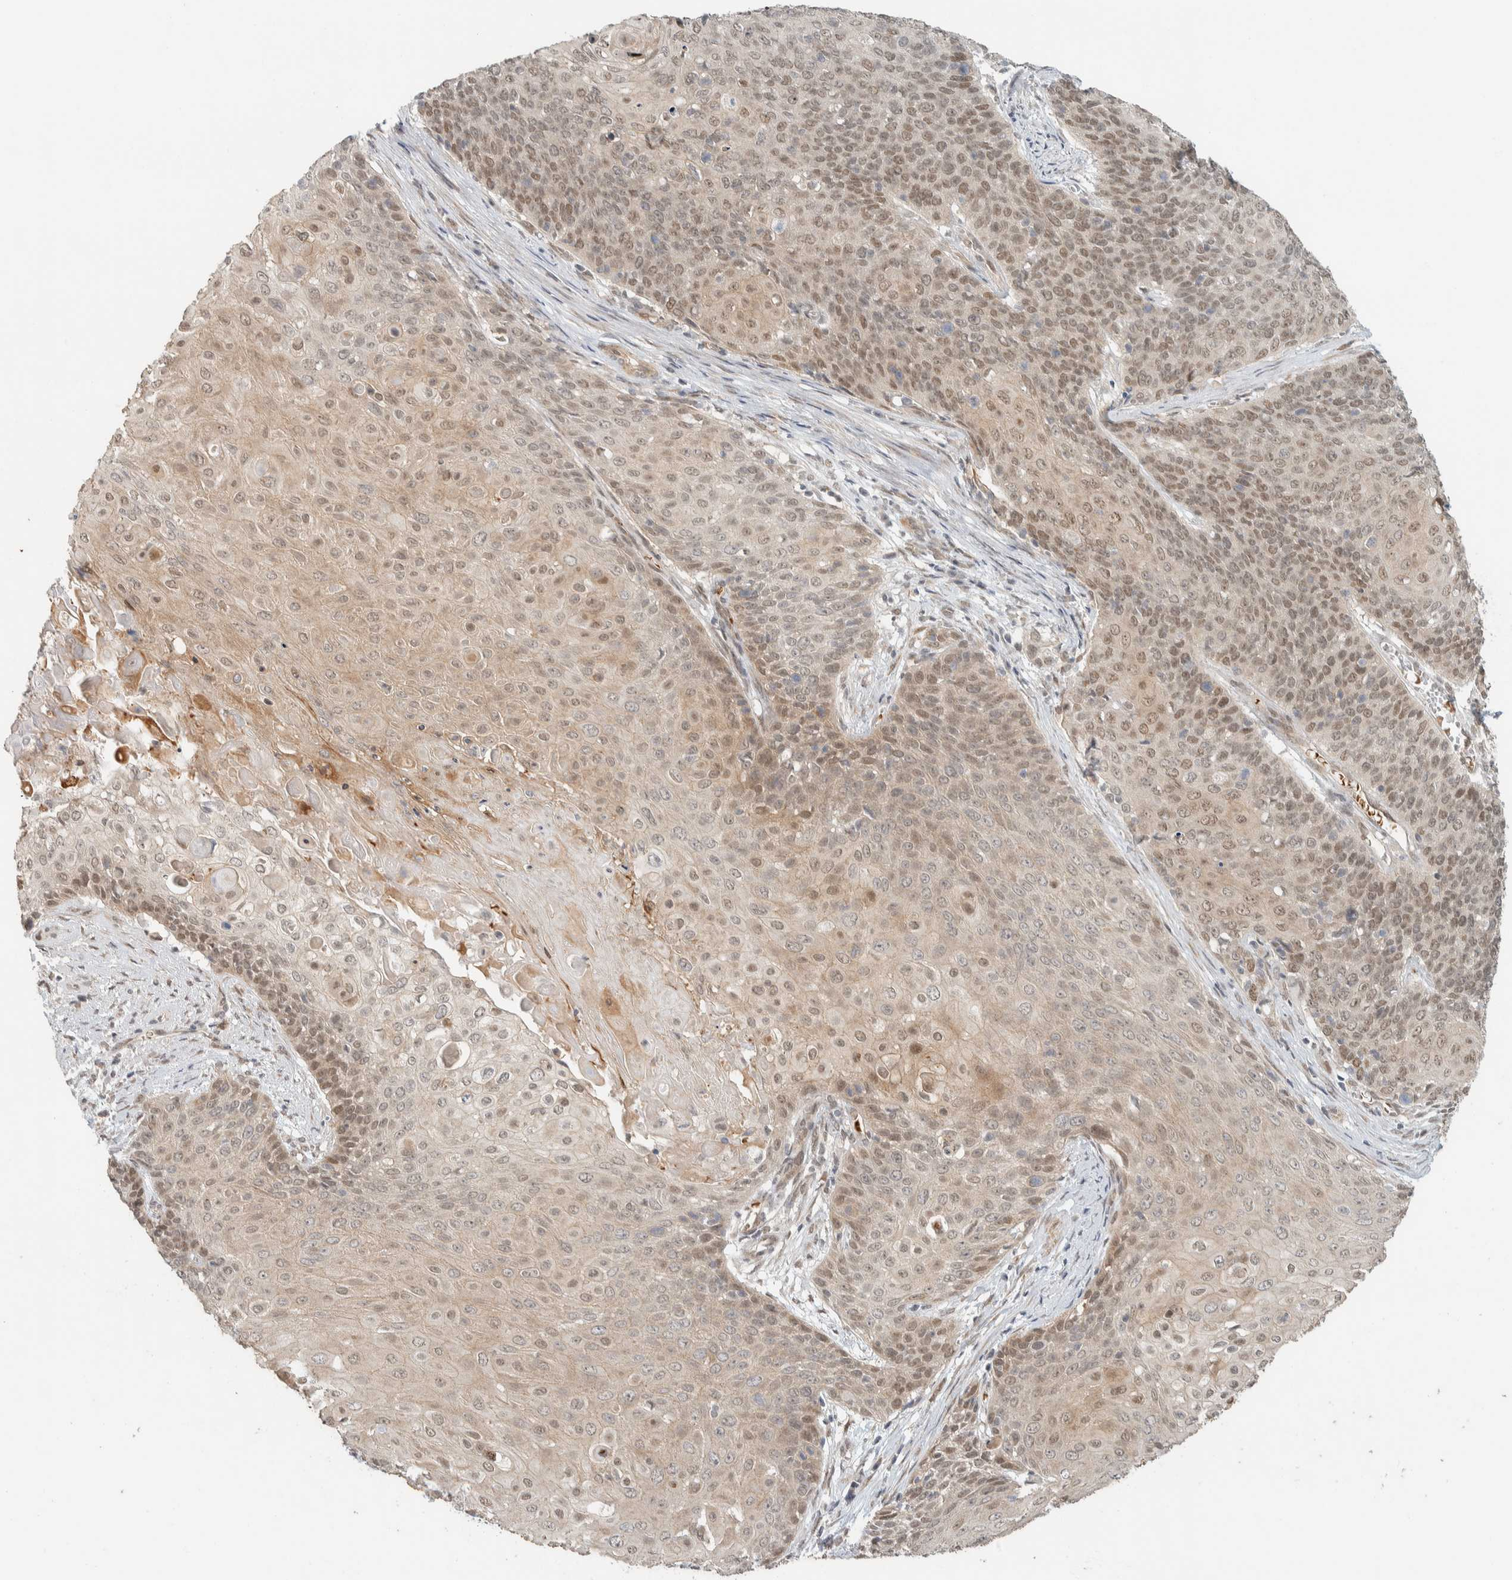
{"staining": {"intensity": "moderate", "quantity": ">75%", "location": "nuclear"}, "tissue": "cervical cancer", "cell_type": "Tumor cells", "image_type": "cancer", "snomed": [{"axis": "morphology", "description": "Squamous cell carcinoma, NOS"}, {"axis": "topography", "description": "Cervix"}], "caption": "Protein positivity by IHC exhibits moderate nuclear expression in approximately >75% of tumor cells in squamous cell carcinoma (cervical).", "gene": "ZBTB2", "patient": {"sex": "female", "age": 39}}